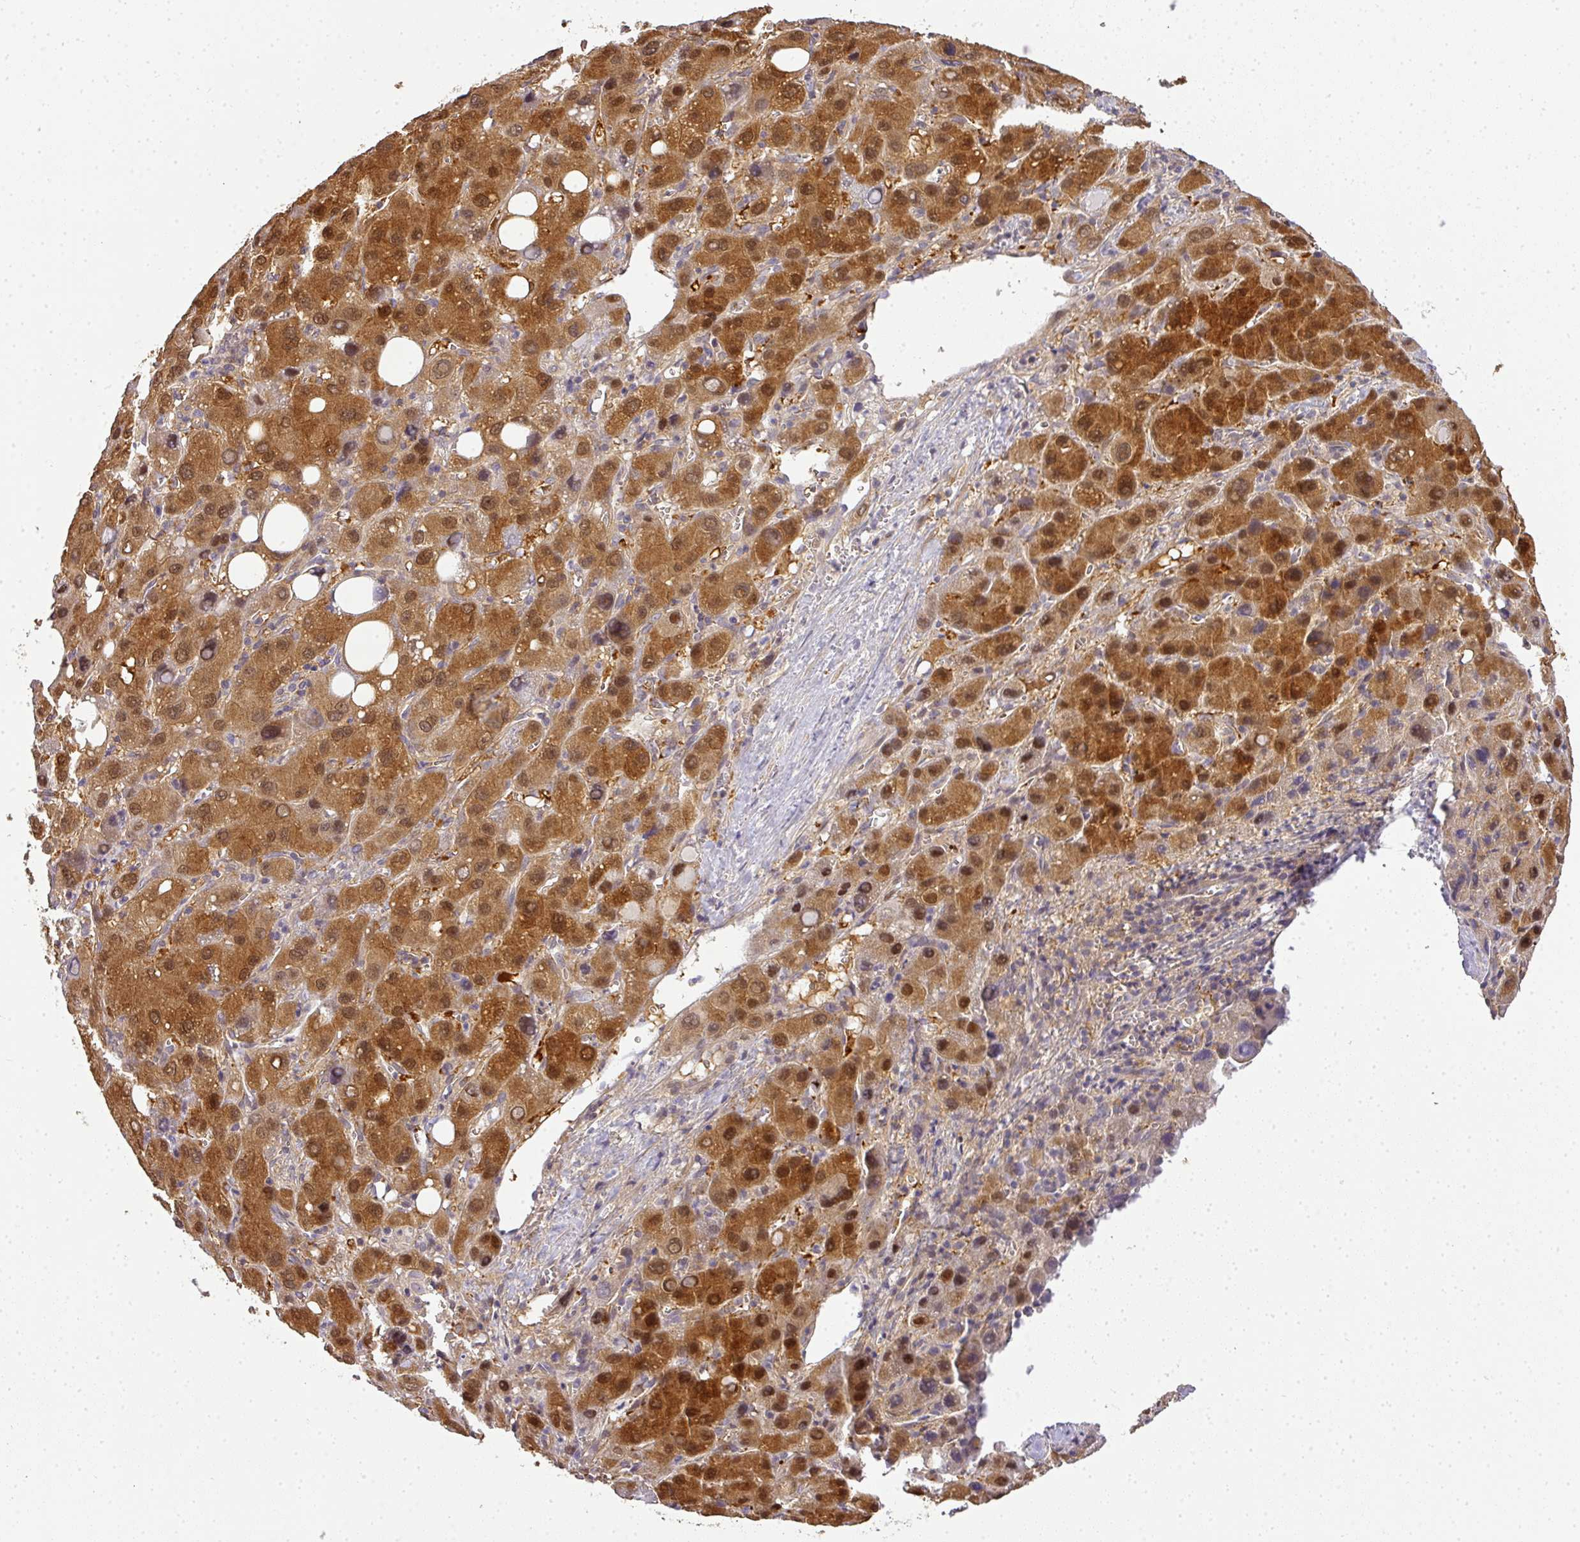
{"staining": {"intensity": "strong", "quantity": ">75%", "location": "cytoplasmic/membranous,nuclear"}, "tissue": "liver cancer", "cell_type": "Tumor cells", "image_type": "cancer", "snomed": [{"axis": "morphology", "description": "Carcinoma, Hepatocellular, NOS"}, {"axis": "topography", "description": "Liver"}], "caption": "A brown stain labels strong cytoplasmic/membranous and nuclear expression of a protein in liver cancer (hepatocellular carcinoma) tumor cells.", "gene": "ADH5", "patient": {"sex": "male", "age": 55}}